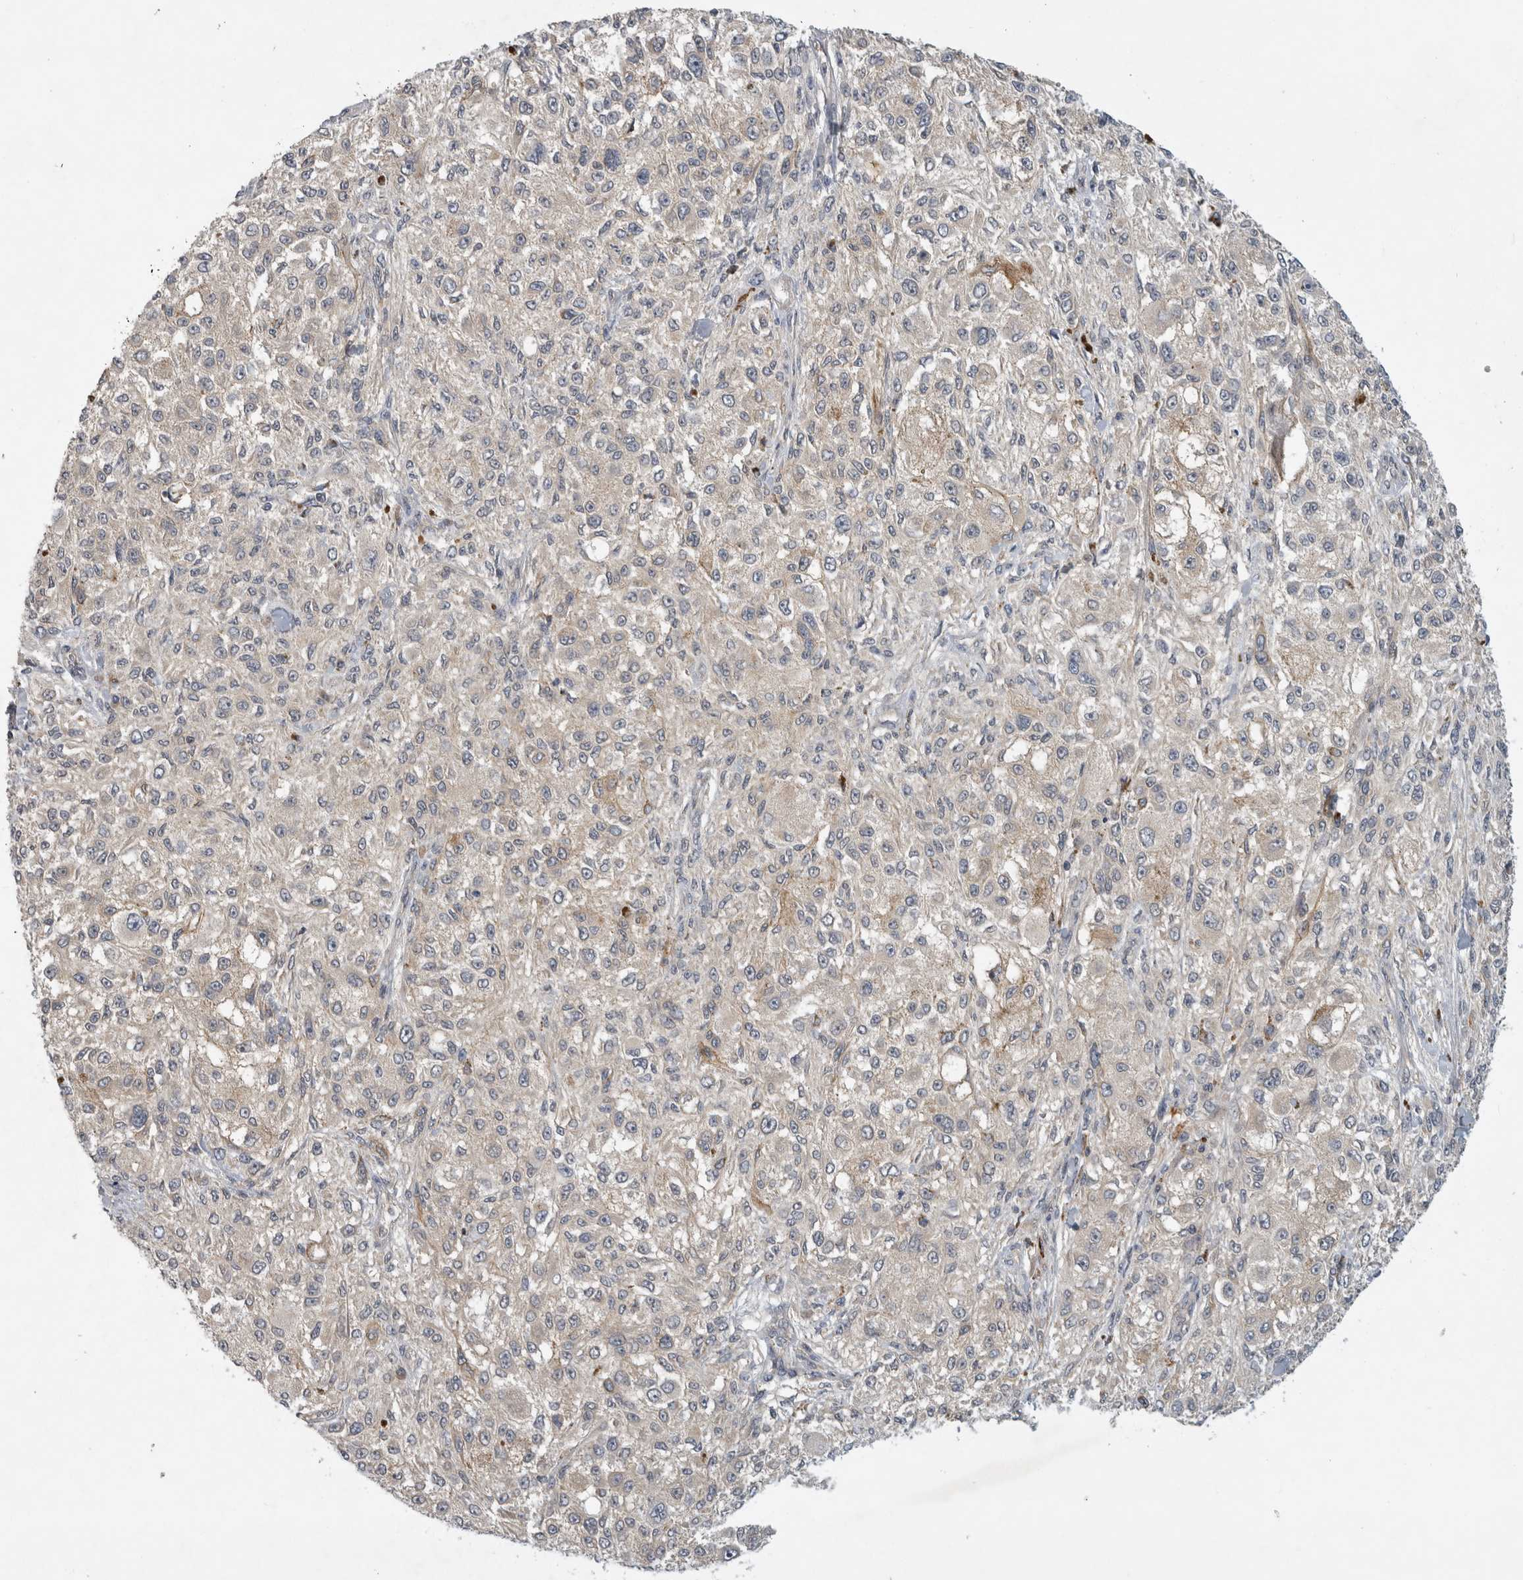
{"staining": {"intensity": "weak", "quantity": "<25%", "location": "cytoplasmic/membranous"}, "tissue": "melanoma", "cell_type": "Tumor cells", "image_type": "cancer", "snomed": [{"axis": "morphology", "description": "Necrosis, NOS"}, {"axis": "morphology", "description": "Malignant melanoma, NOS"}, {"axis": "topography", "description": "Skin"}], "caption": "There is no significant staining in tumor cells of melanoma.", "gene": "AASDHPPT", "patient": {"sex": "female", "age": 87}}